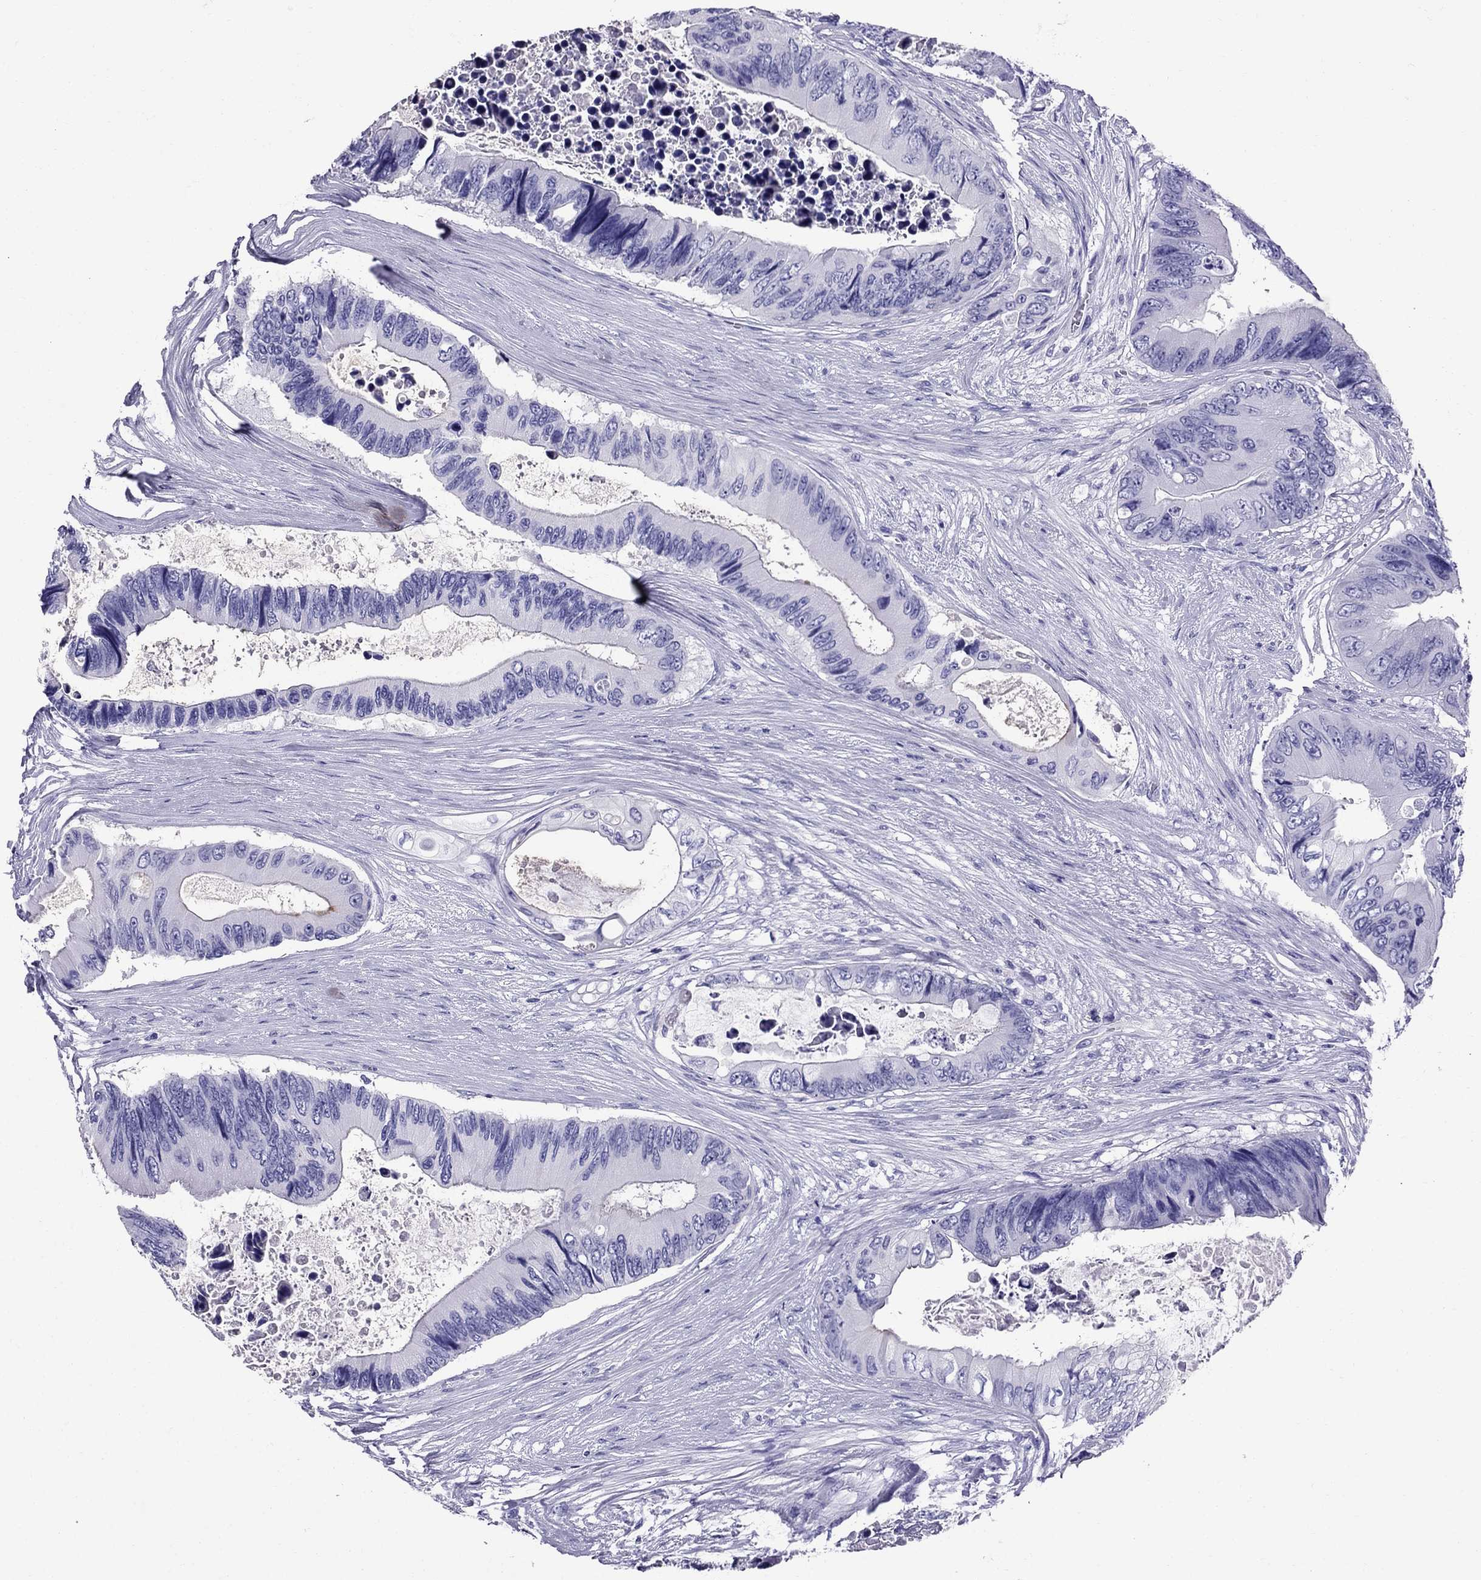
{"staining": {"intensity": "negative", "quantity": "none", "location": "none"}, "tissue": "colorectal cancer", "cell_type": "Tumor cells", "image_type": "cancer", "snomed": [{"axis": "morphology", "description": "Adenocarcinoma, NOS"}, {"axis": "topography", "description": "Rectum"}], "caption": "Colorectal cancer (adenocarcinoma) was stained to show a protein in brown. There is no significant positivity in tumor cells.", "gene": "AVPR1B", "patient": {"sex": "male", "age": 63}}